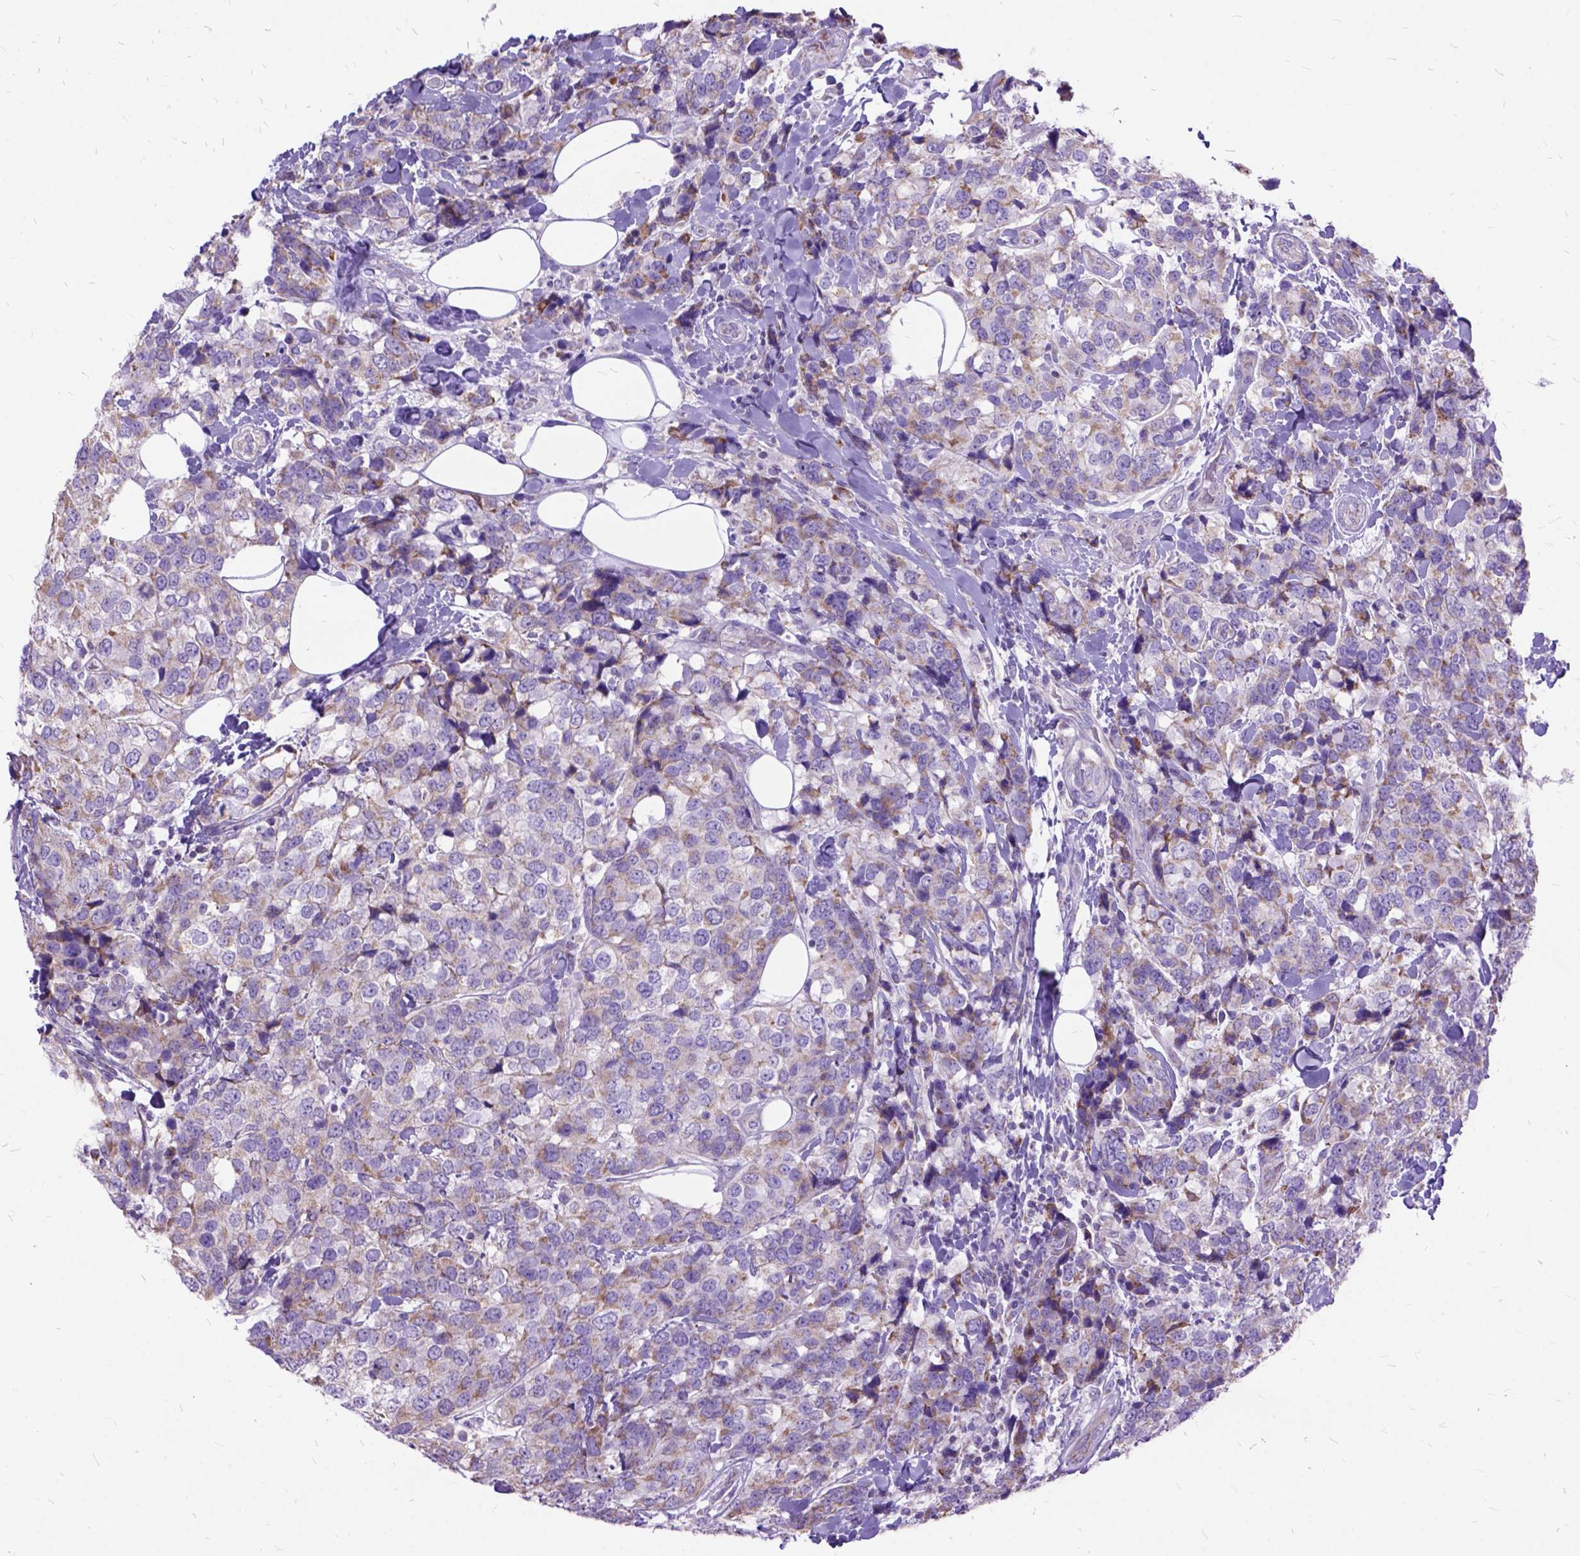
{"staining": {"intensity": "weak", "quantity": "25%-75%", "location": "cytoplasmic/membranous"}, "tissue": "breast cancer", "cell_type": "Tumor cells", "image_type": "cancer", "snomed": [{"axis": "morphology", "description": "Lobular carcinoma"}, {"axis": "topography", "description": "Breast"}], "caption": "This histopathology image reveals IHC staining of breast cancer (lobular carcinoma), with low weak cytoplasmic/membranous expression in about 25%-75% of tumor cells.", "gene": "CTAG2", "patient": {"sex": "female", "age": 59}}